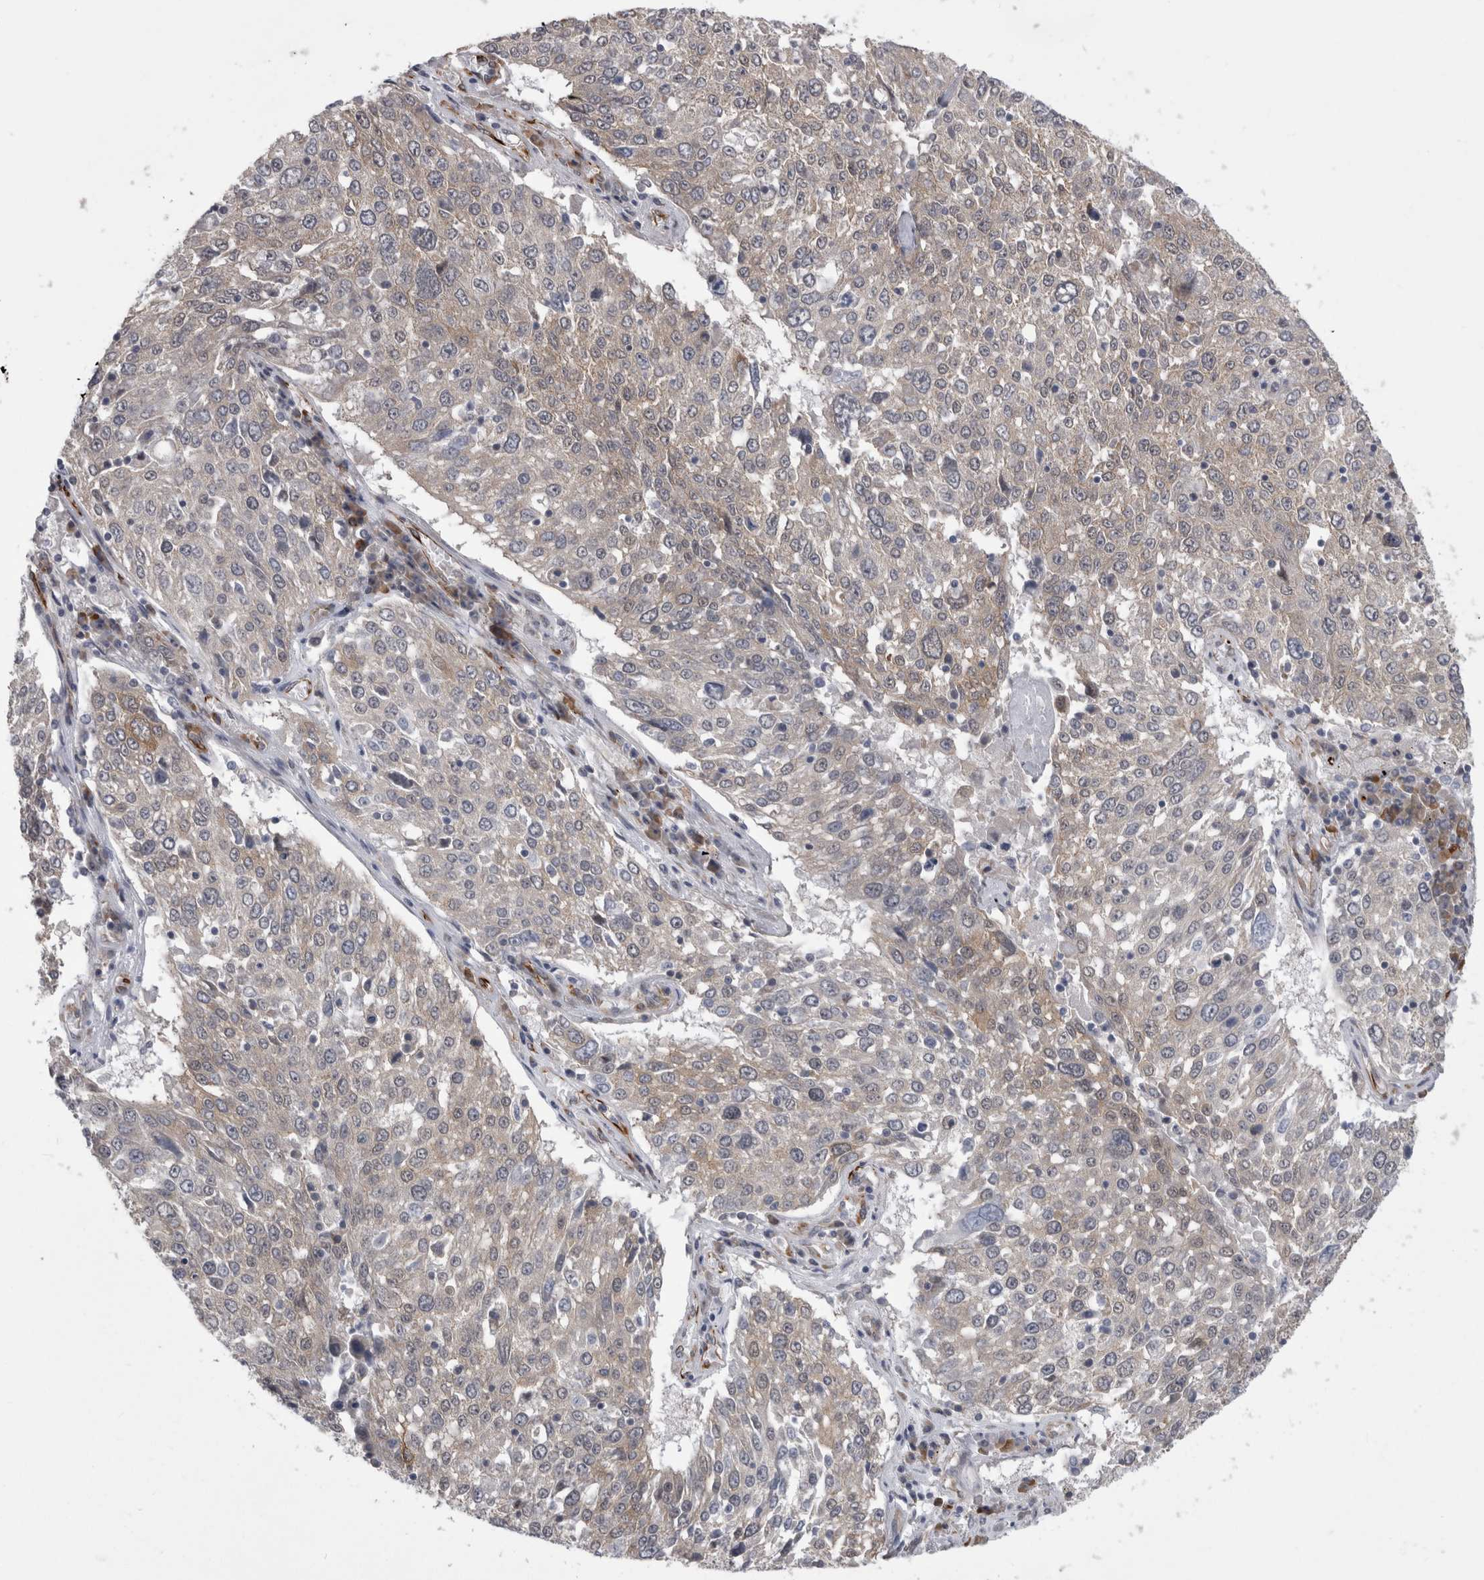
{"staining": {"intensity": "weak", "quantity": "25%-75%", "location": "cytoplasmic/membranous"}, "tissue": "lung cancer", "cell_type": "Tumor cells", "image_type": "cancer", "snomed": [{"axis": "morphology", "description": "Squamous cell carcinoma, NOS"}, {"axis": "topography", "description": "Lung"}], "caption": "Immunohistochemical staining of human lung cancer demonstrates low levels of weak cytoplasmic/membranous protein staining in about 25%-75% of tumor cells.", "gene": "FAM83H", "patient": {"sex": "male", "age": 65}}